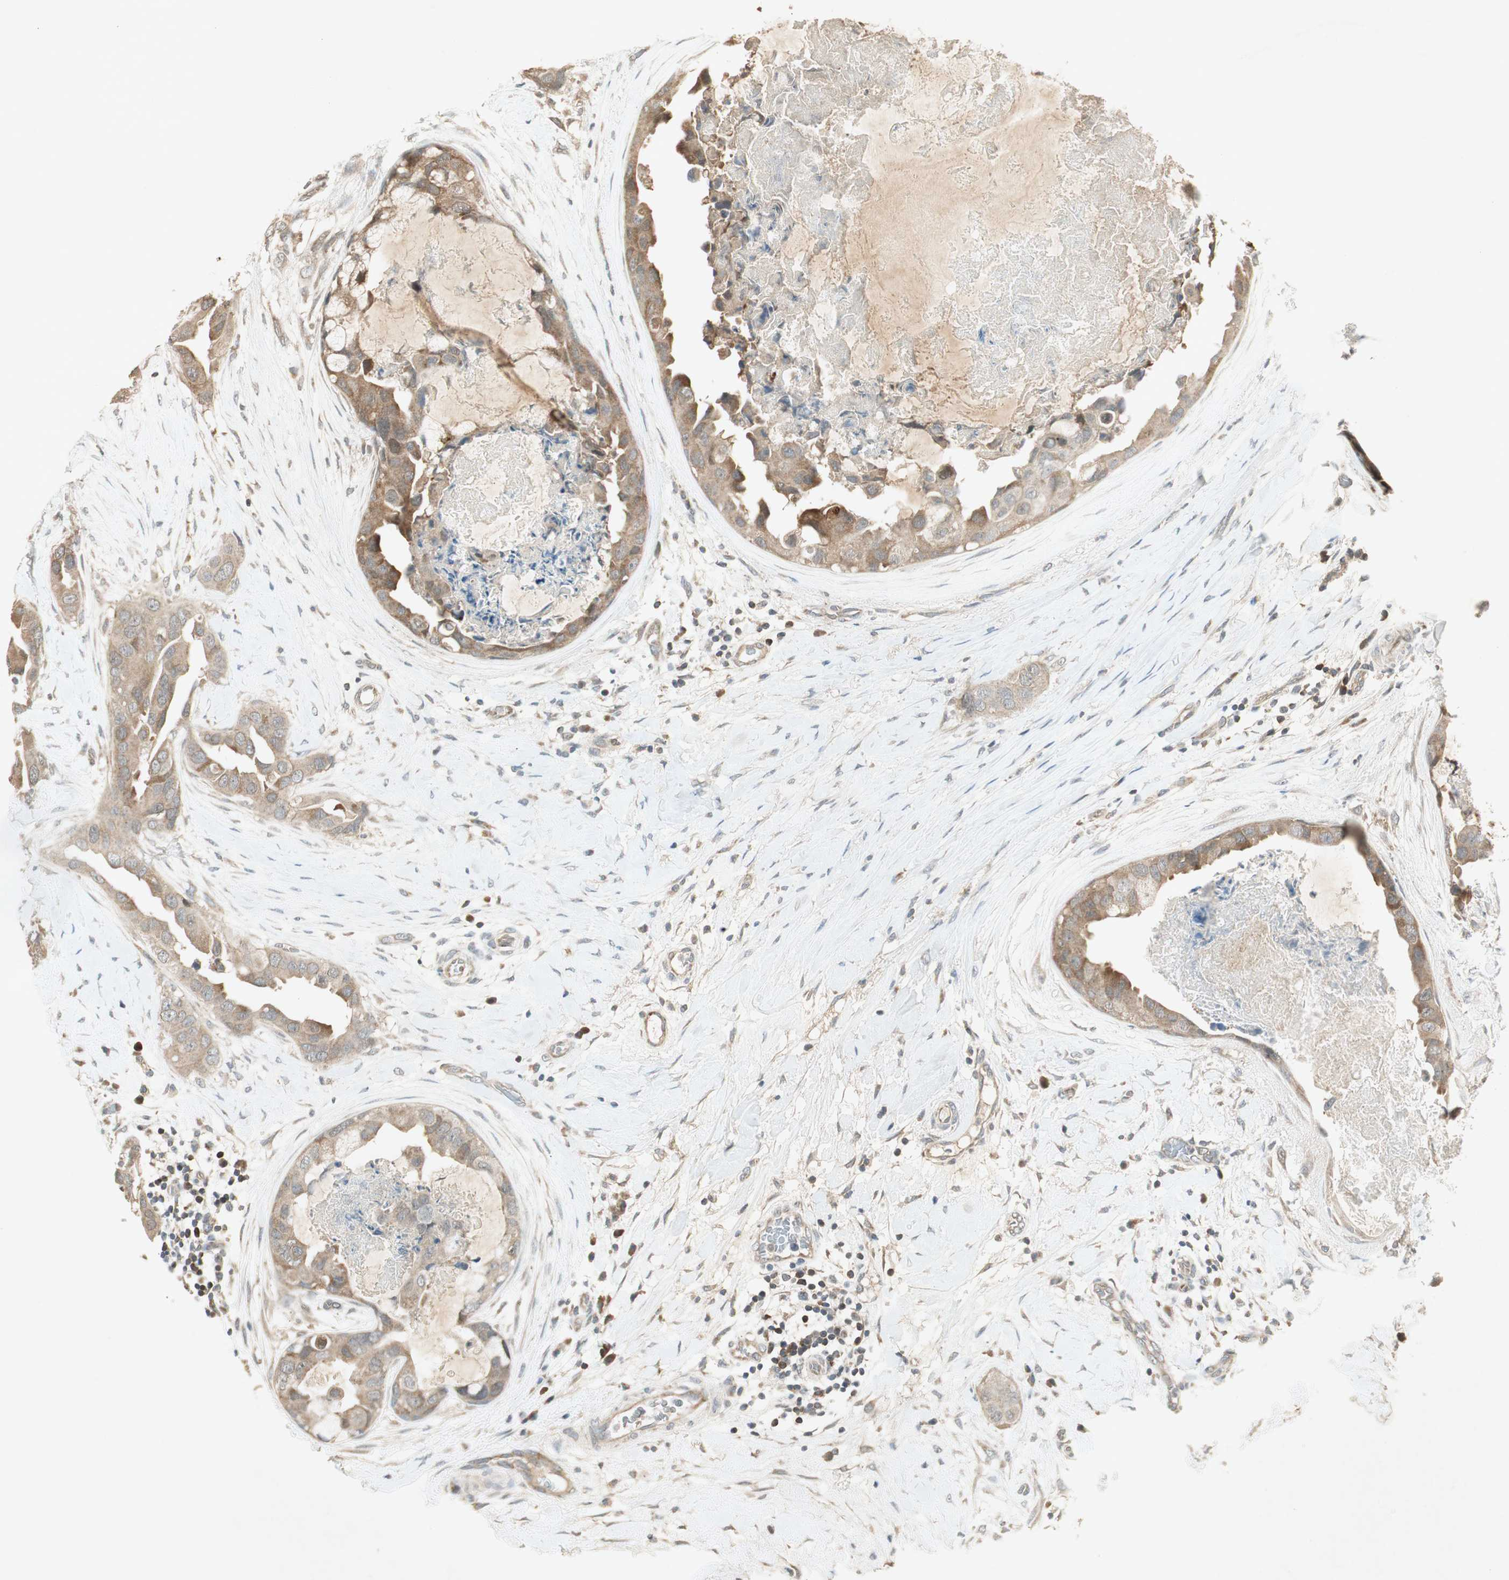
{"staining": {"intensity": "moderate", "quantity": ">75%", "location": "cytoplasmic/membranous"}, "tissue": "breast cancer", "cell_type": "Tumor cells", "image_type": "cancer", "snomed": [{"axis": "morphology", "description": "Duct carcinoma"}, {"axis": "topography", "description": "Breast"}], "caption": "Brown immunohistochemical staining in human breast cancer displays moderate cytoplasmic/membranous positivity in approximately >75% of tumor cells.", "gene": "USP2", "patient": {"sex": "female", "age": 40}}